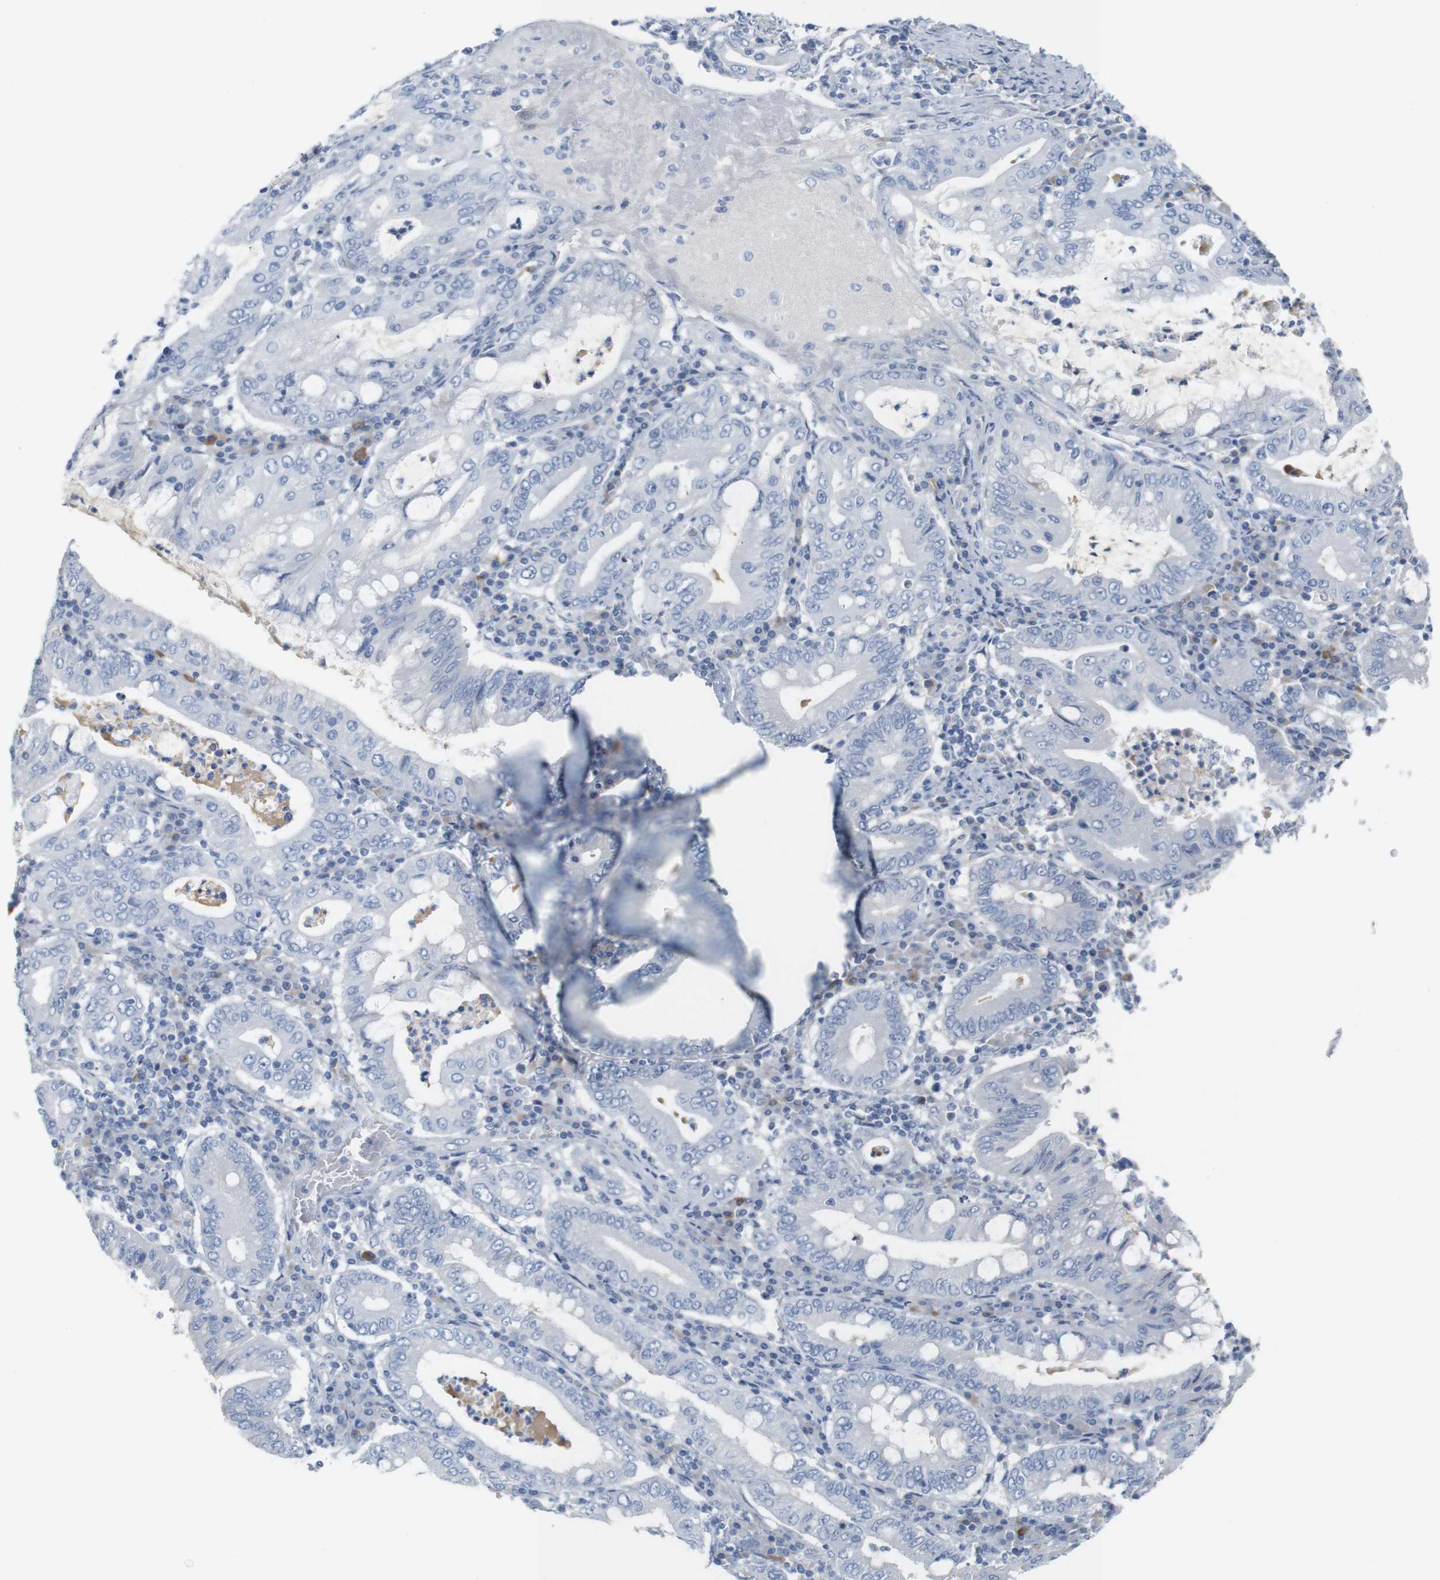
{"staining": {"intensity": "negative", "quantity": "none", "location": "none"}, "tissue": "stomach cancer", "cell_type": "Tumor cells", "image_type": "cancer", "snomed": [{"axis": "morphology", "description": "Normal tissue, NOS"}, {"axis": "morphology", "description": "Adenocarcinoma, NOS"}, {"axis": "topography", "description": "Esophagus"}, {"axis": "topography", "description": "Stomach, upper"}, {"axis": "topography", "description": "Peripheral nerve tissue"}], "caption": "Adenocarcinoma (stomach) was stained to show a protein in brown. There is no significant expression in tumor cells.", "gene": "RGS9", "patient": {"sex": "male", "age": 62}}